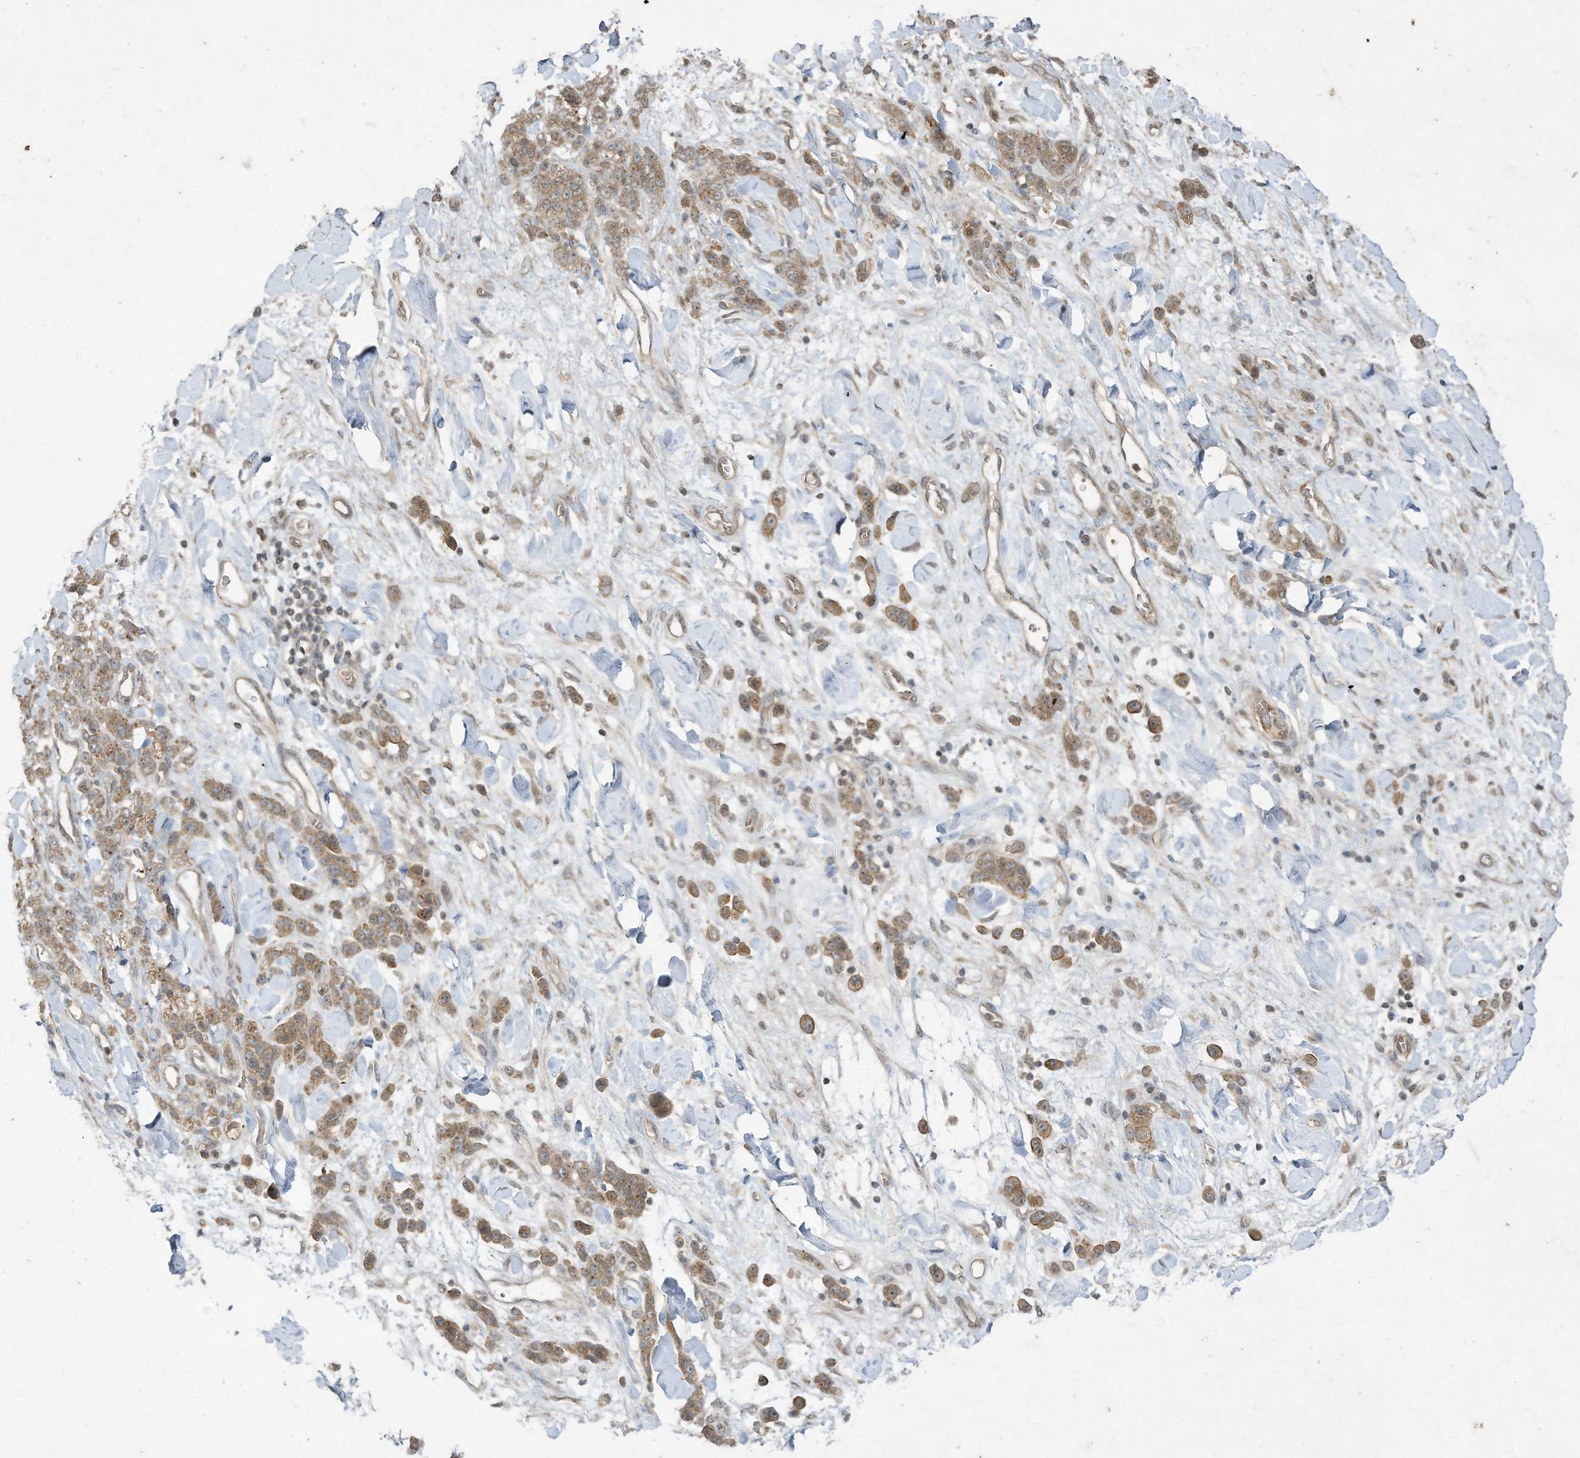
{"staining": {"intensity": "weak", "quantity": ">75%", "location": "cytoplasmic/membranous"}, "tissue": "stomach cancer", "cell_type": "Tumor cells", "image_type": "cancer", "snomed": [{"axis": "morphology", "description": "Normal tissue, NOS"}, {"axis": "morphology", "description": "Adenocarcinoma, NOS"}, {"axis": "topography", "description": "Stomach"}], "caption": "Immunohistochemical staining of stomach cancer exhibits low levels of weak cytoplasmic/membranous expression in about >75% of tumor cells. The staining was performed using DAB, with brown indicating positive protein expression. Nuclei are stained blue with hematoxylin.", "gene": "MATN2", "patient": {"sex": "male", "age": 82}}